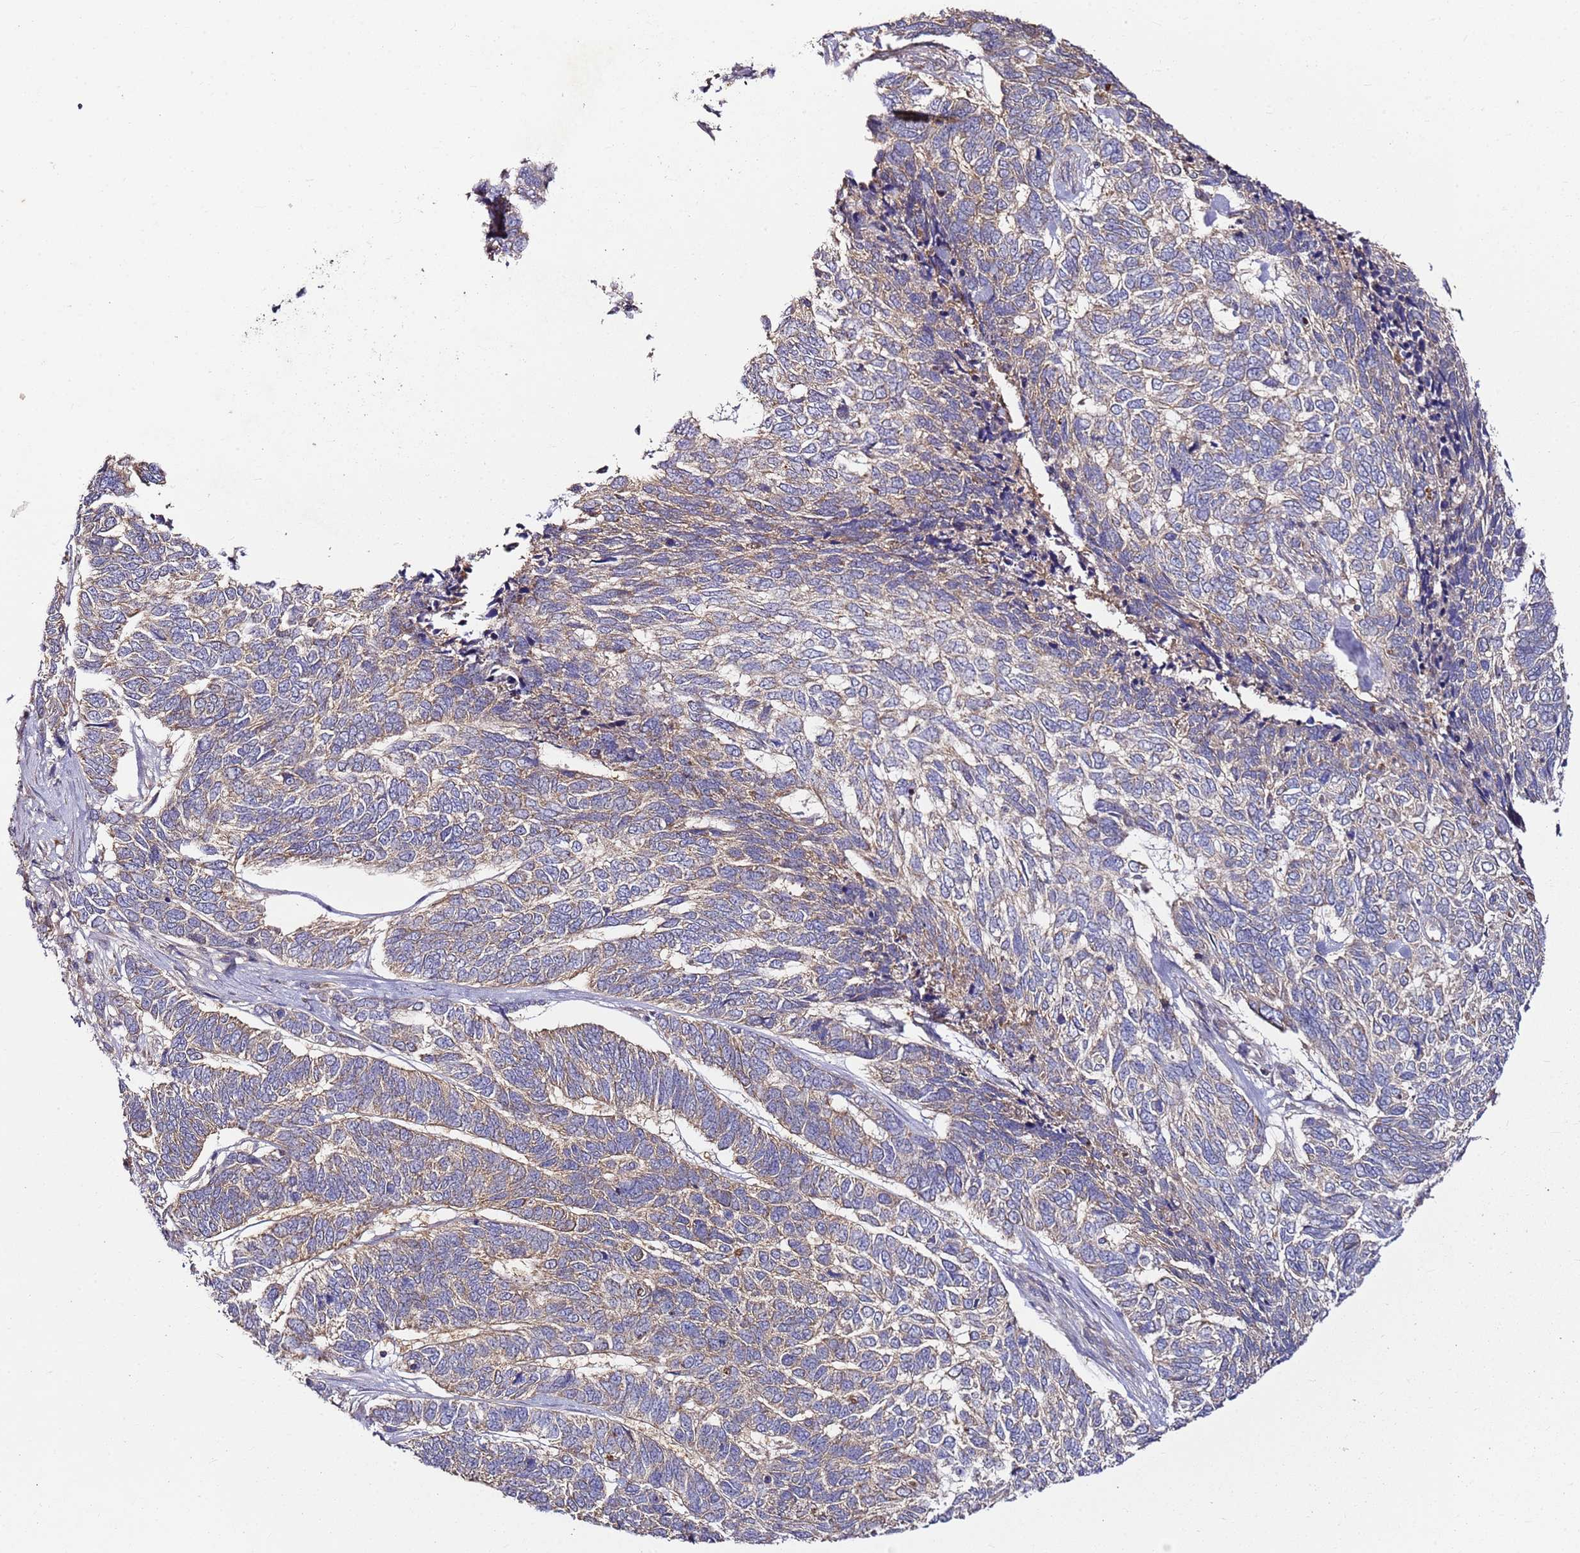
{"staining": {"intensity": "weak", "quantity": "25%-75%", "location": "cytoplasmic/membranous"}, "tissue": "skin cancer", "cell_type": "Tumor cells", "image_type": "cancer", "snomed": [{"axis": "morphology", "description": "Basal cell carcinoma"}, {"axis": "topography", "description": "Skin"}], "caption": "Immunohistochemical staining of human basal cell carcinoma (skin) demonstrates weak cytoplasmic/membranous protein staining in about 25%-75% of tumor cells. (brown staining indicates protein expression, while blue staining denotes nuclei).", "gene": "KRTAP21-3", "patient": {"sex": "female", "age": 65}}